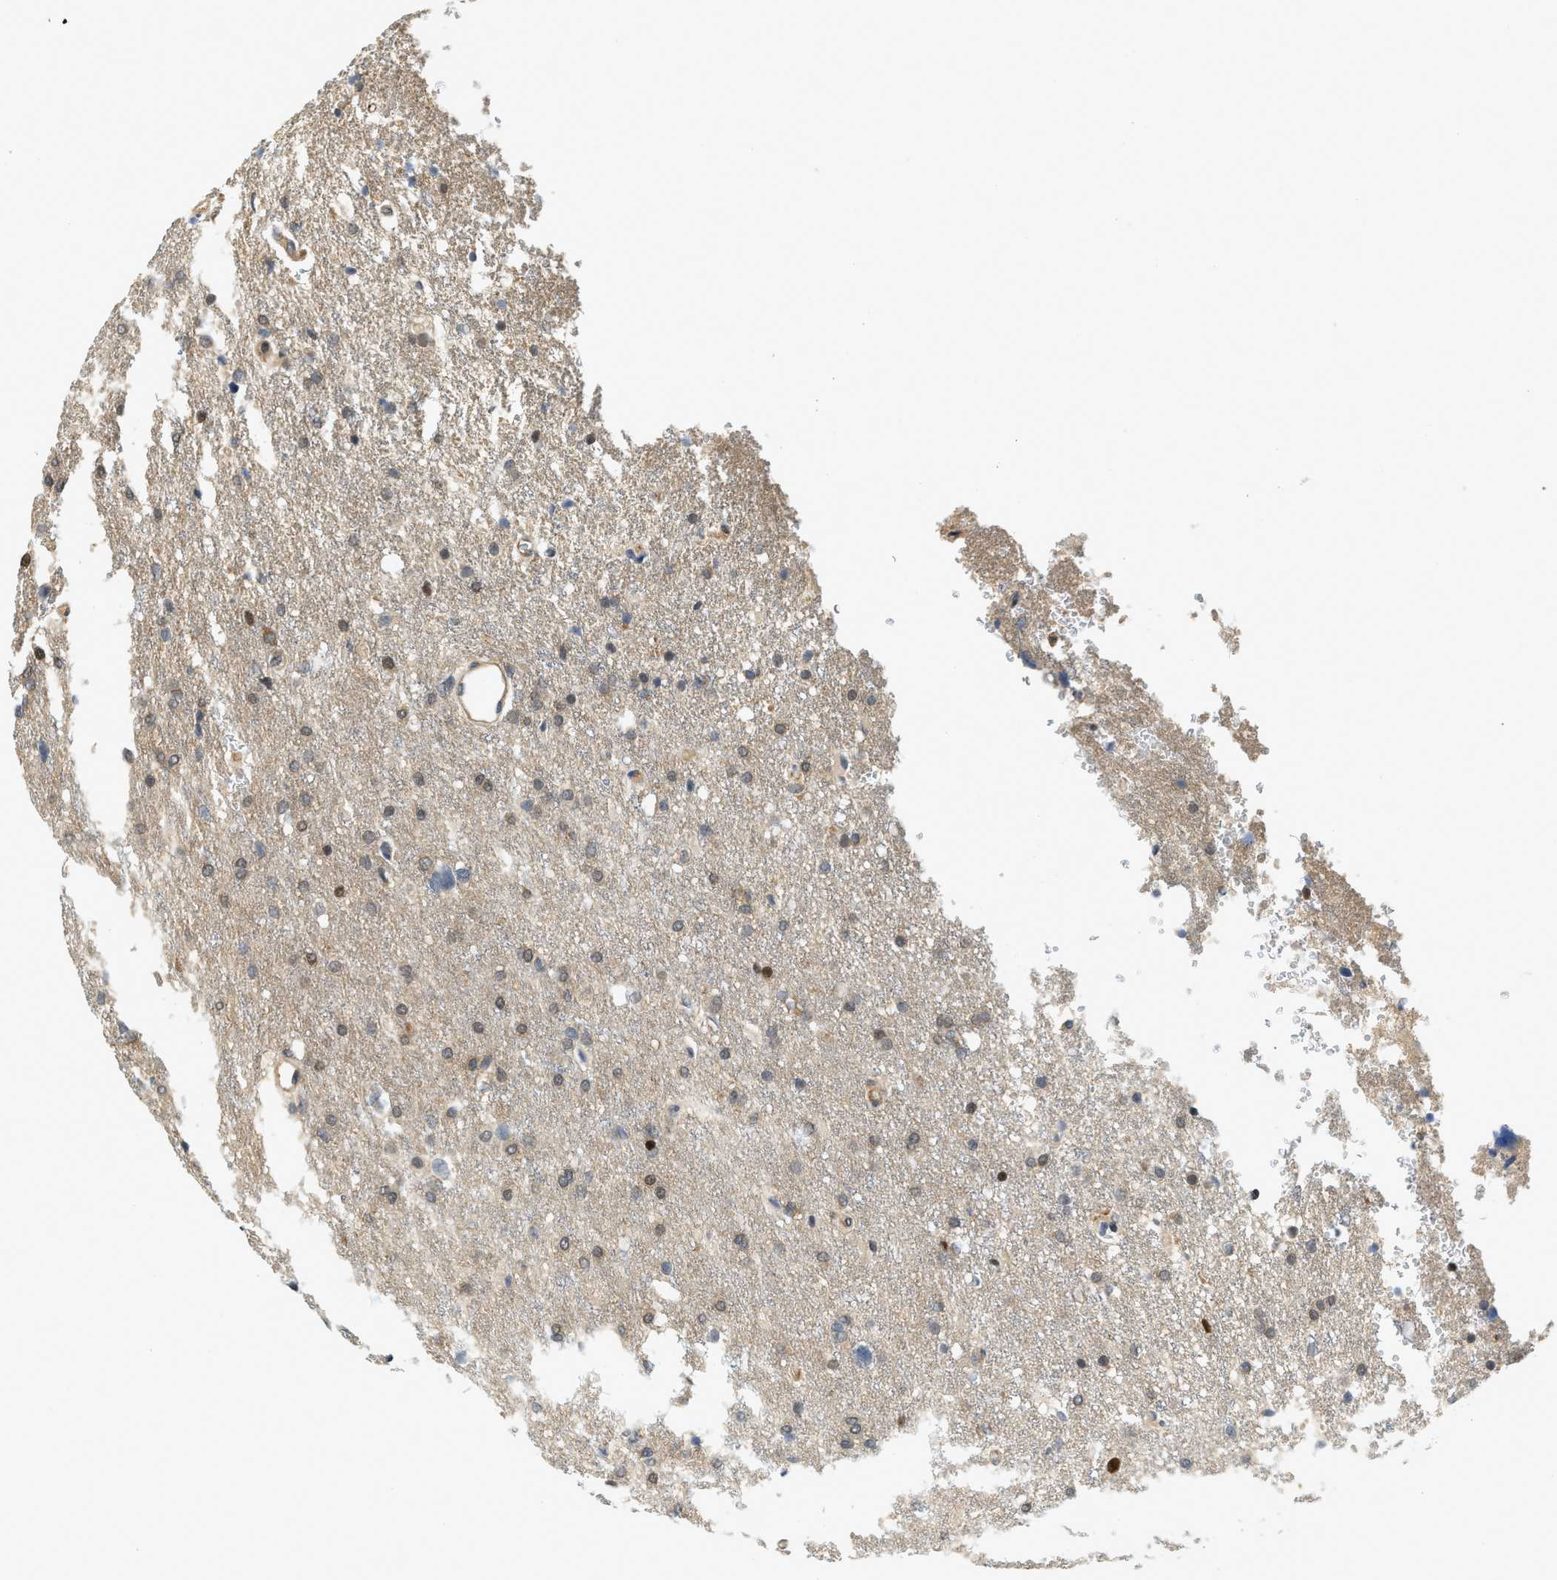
{"staining": {"intensity": "moderate", "quantity": "<25%", "location": "nuclear"}, "tissue": "glioma", "cell_type": "Tumor cells", "image_type": "cancer", "snomed": [{"axis": "morphology", "description": "Glioma, malignant, High grade"}, {"axis": "topography", "description": "Brain"}], "caption": "Moderate nuclear expression for a protein is appreciated in approximately <25% of tumor cells of malignant high-grade glioma using IHC.", "gene": "KMT2A", "patient": {"sex": "female", "age": 58}}